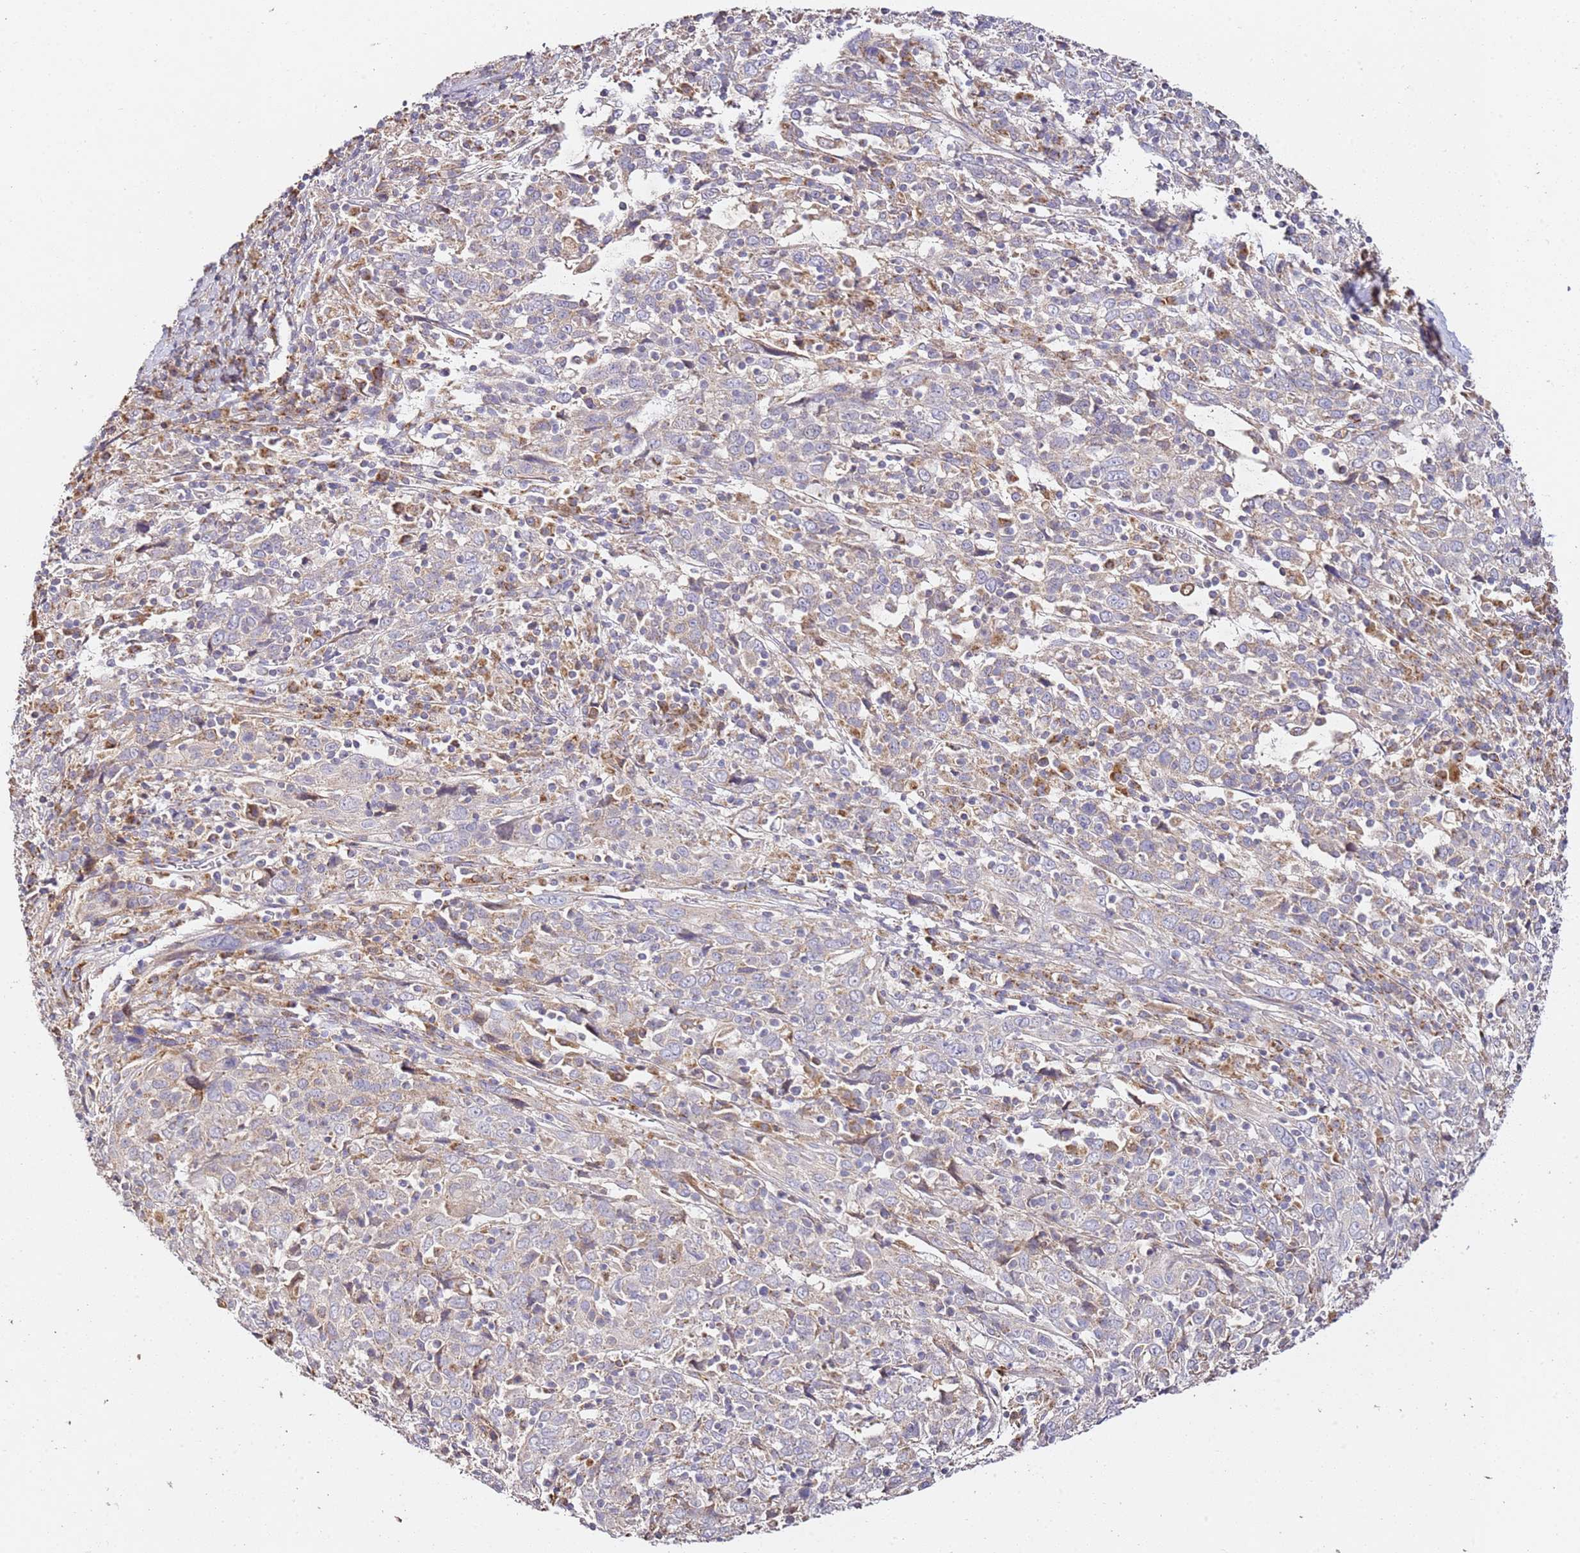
{"staining": {"intensity": "weak", "quantity": "<25%", "location": "cytoplasmic/membranous"}, "tissue": "cervical cancer", "cell_type": "Tumor cells", "image_type": "cancer", "snomed": [{"axis": "morphology", "description": "Squamous cell carcinoma, NOS"}, {"axis": "topography", "description": "Cervix"}], "caption": "Immunohistochemistry (IHC) photomicrograph of neoplastic tissue: cervical cancer stained with DAB shows no significant protein expression in tumor cells. (Stains: DAB immunohistochemistry with hematoxylin counter stain, Microscopy: brightfield microscopy at high magnification).", "gene": "OR2B11", "patient": {"sex": "female", "age": 46}}